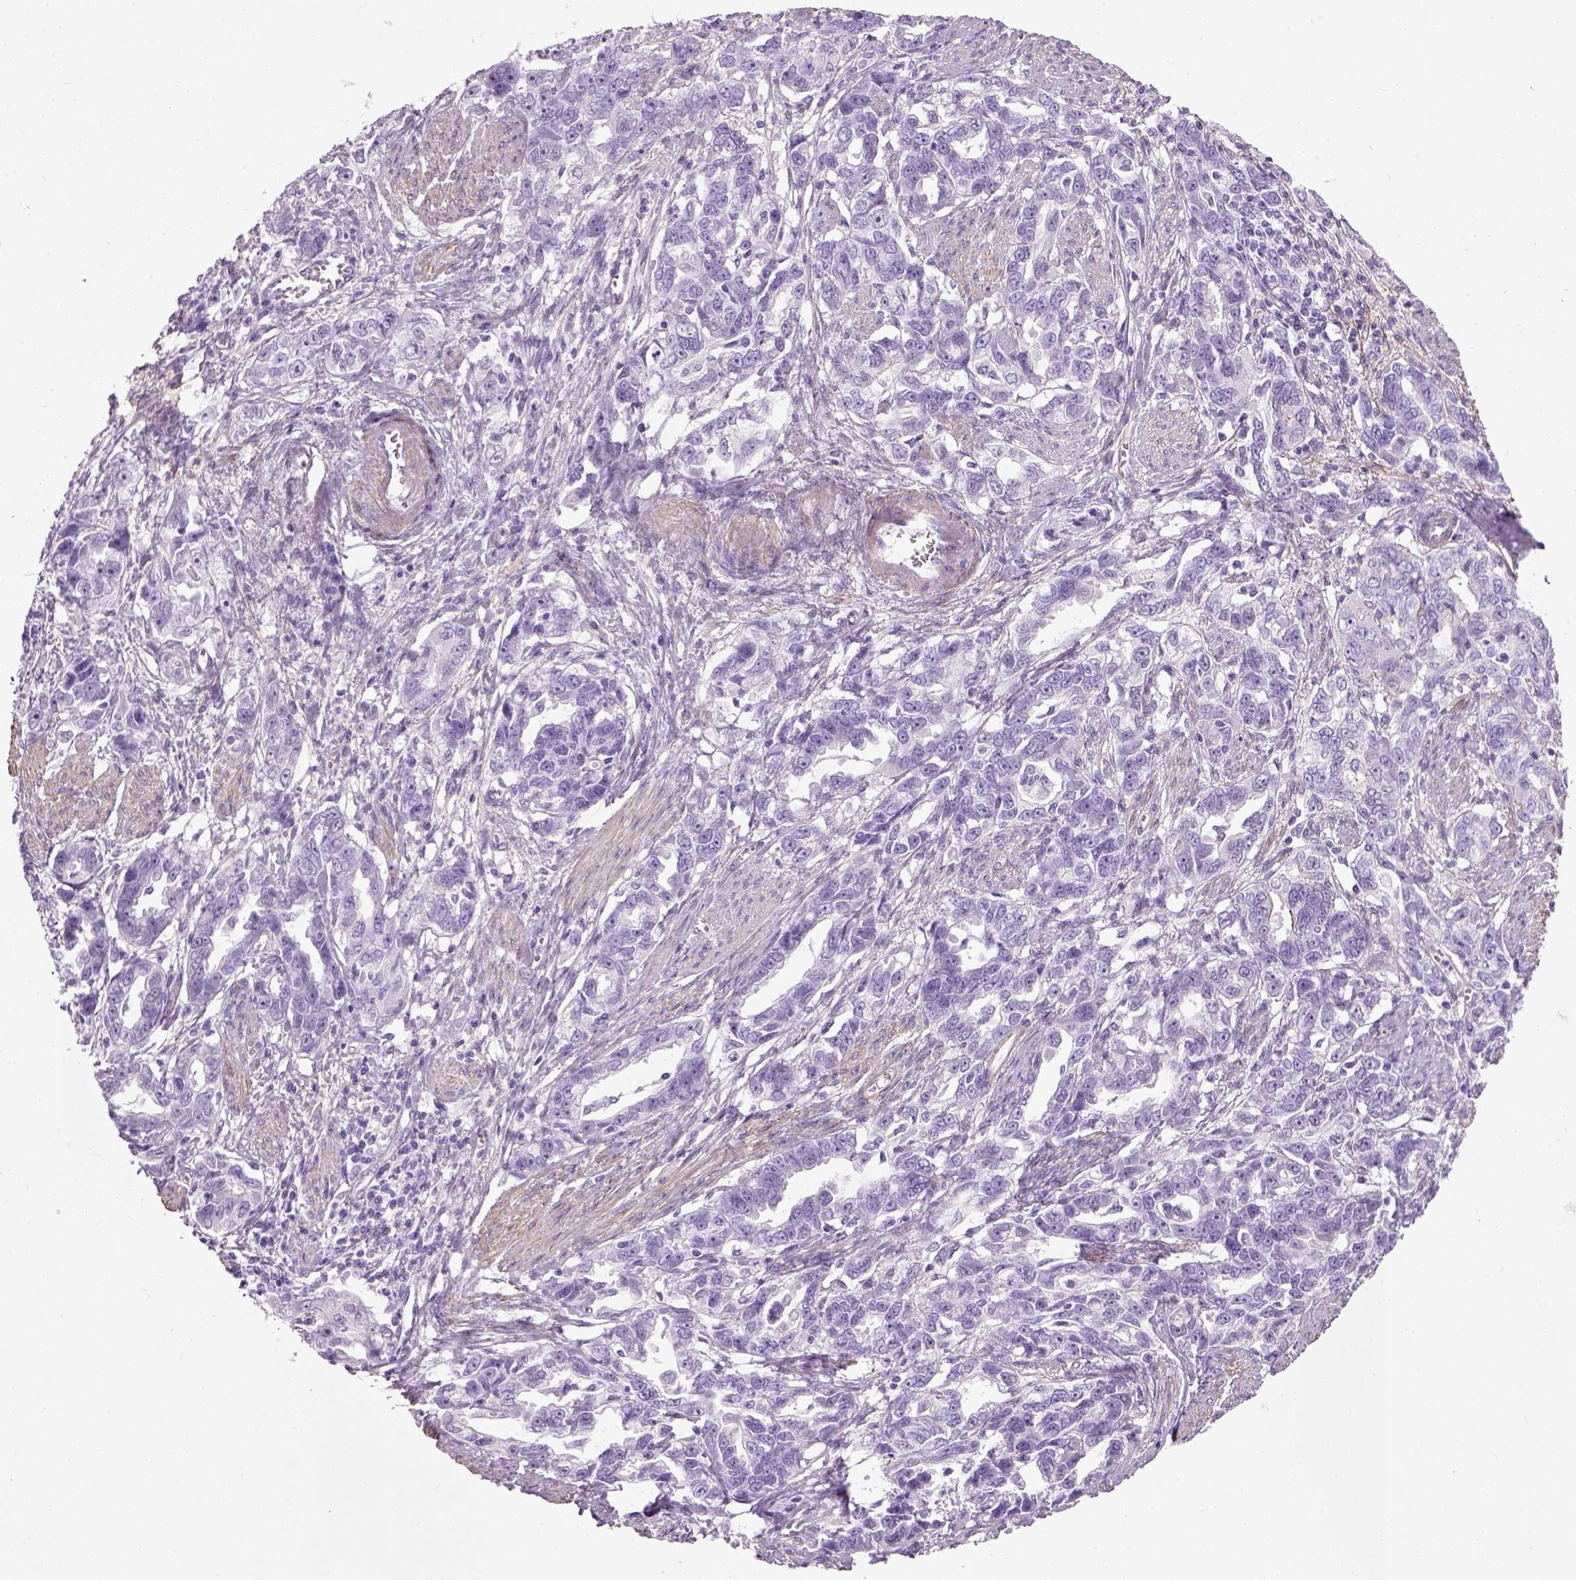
{"staining": {"intensity": "negative", "quantity": "none", "location": "none"}, "tissue": "ovarian cancer", "cell_type": "Tumor cells", "image_type": "cancer", "snomed": [{"axis": "morphology", "description": "Cystadenocarcinoma, serous, NOS"}, {"axis": "topography", "description": "Ovary"}], "caption": "DAB immunohistochemical staining of ovarian serous cystadenocarcinoma displays no significant expression in tumor cells. The staining is performed using DAB brown chromogen with nuclei counter-stained in using hematoxylin.", "gene": "FAM161A", "patient": {"sex": "female", "age": 51}}